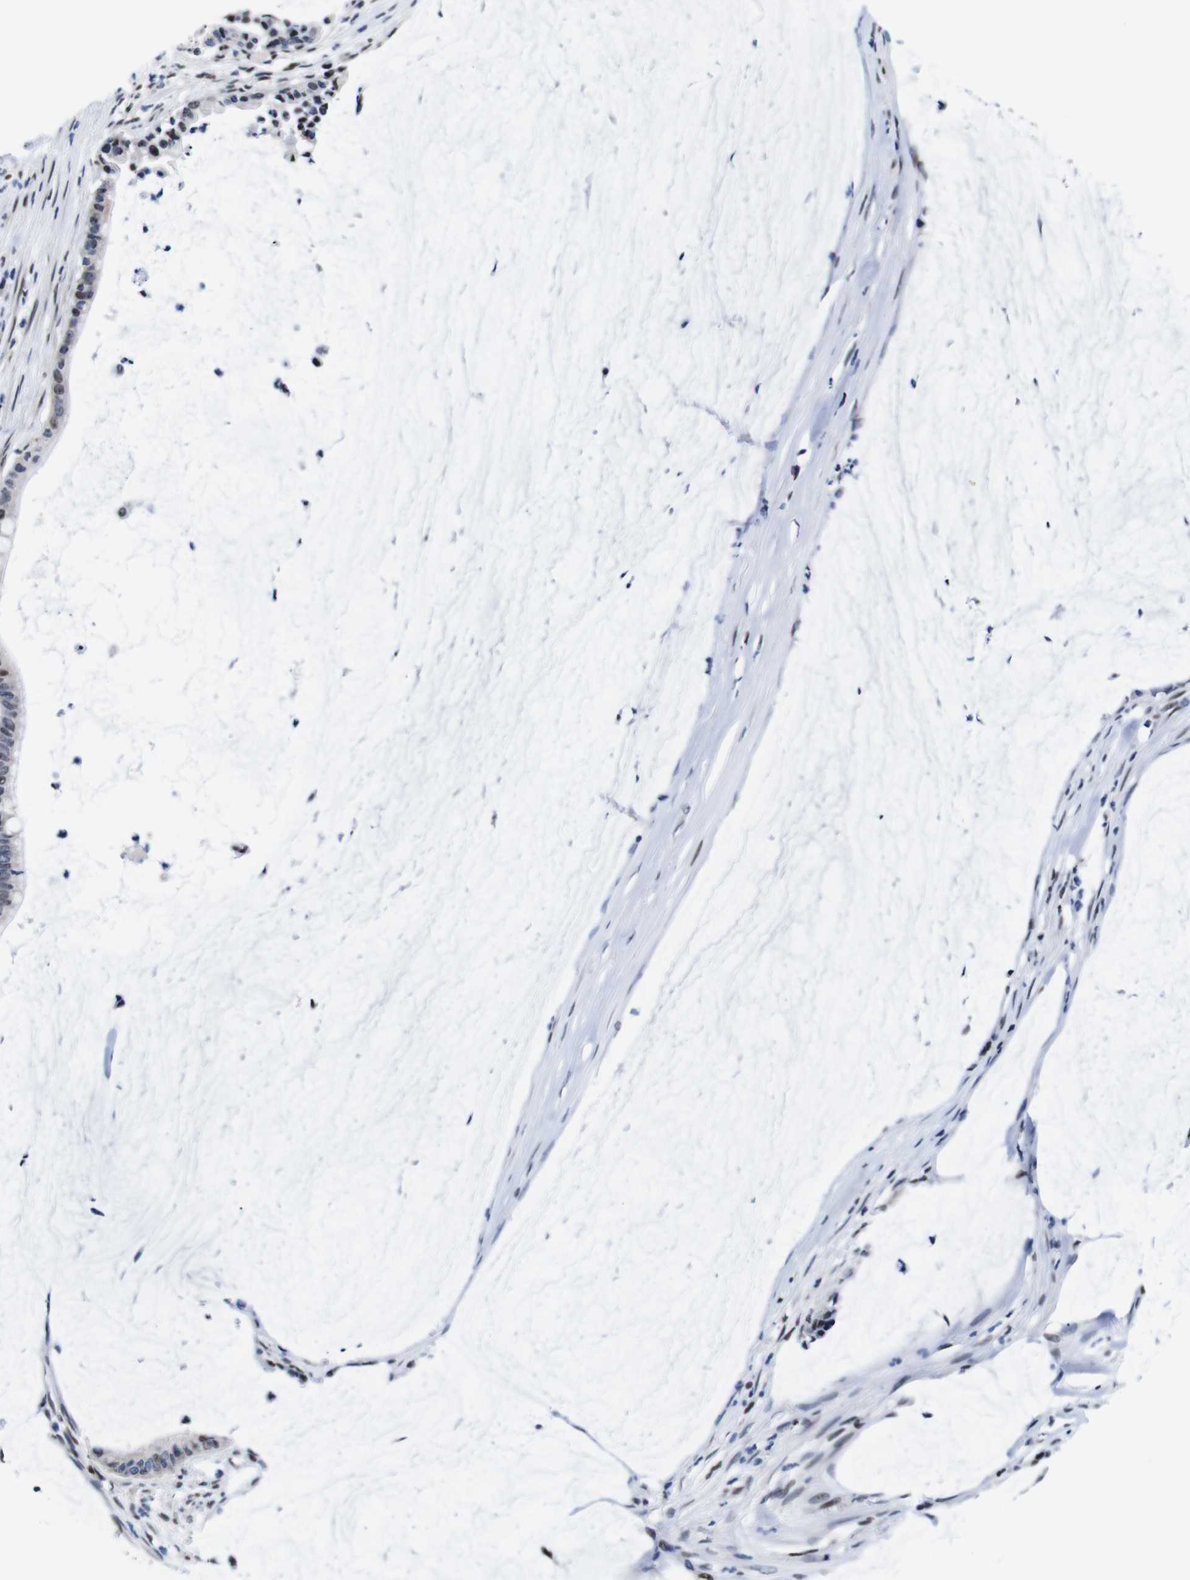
{"staining": {"intensity": "weak", "quantity": "25%-75%", "location": "nuclear"}, "tissue": "pancreatic cancer", "cell_type": "Tumor cells", "image_type": "cancer", "snomed": [{"axis": "morphology", "description": "Adenocarcinoma, NOS"}, {"axis": "topography", "description": "Pancreas"}], "caption": "DAB immunohistochemical staining of adenocarcinoma (pancreatic) exhibits weak nuclear protein staining in about 25%-75% of tumor cells.", "gene": "GATA6", "patient": {"sex": "male", "age": 41}}